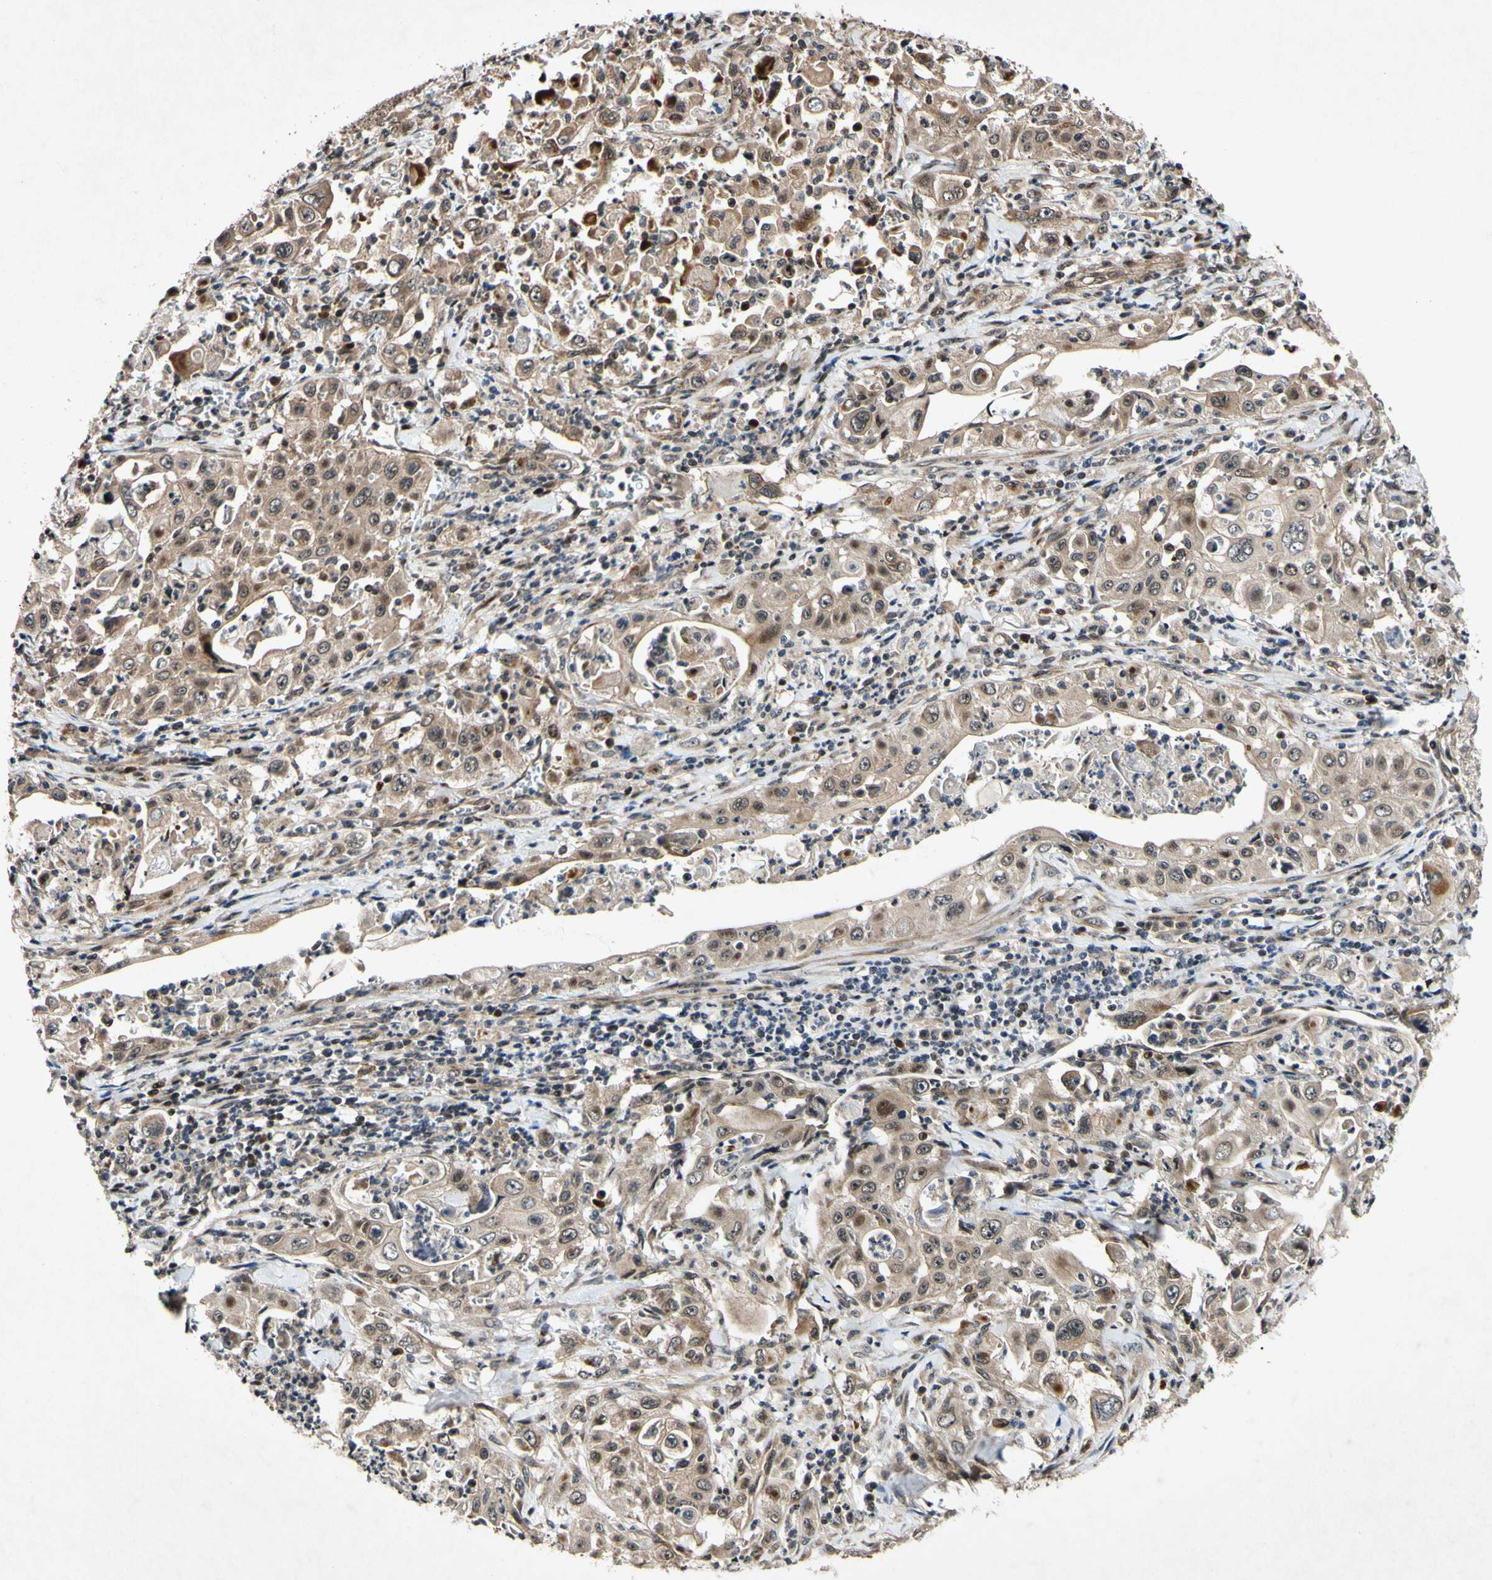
{"staining": {"intensity": "weak", "quantity": ">75%", "location": "cytoplasmic/membranous"}, "tissue": "pancreatic cancer", "cell_type": "Tumor cells", "image_type": "cancer", "snomed": [{"axis": "morphology", "description": "Adenocarcinoma, NOS"}, {"axis": "topography", "description": "Pancreas"}], "caption": "DAB immunohistochemical staining of pancreatic cancer (adenocarcinoma) exhibits weak cytoplasmic/membranous protein staining in about >75% of tumor cells.", "gene": "CSNK1E", "patient": {"sex": "male", "age": 70}}